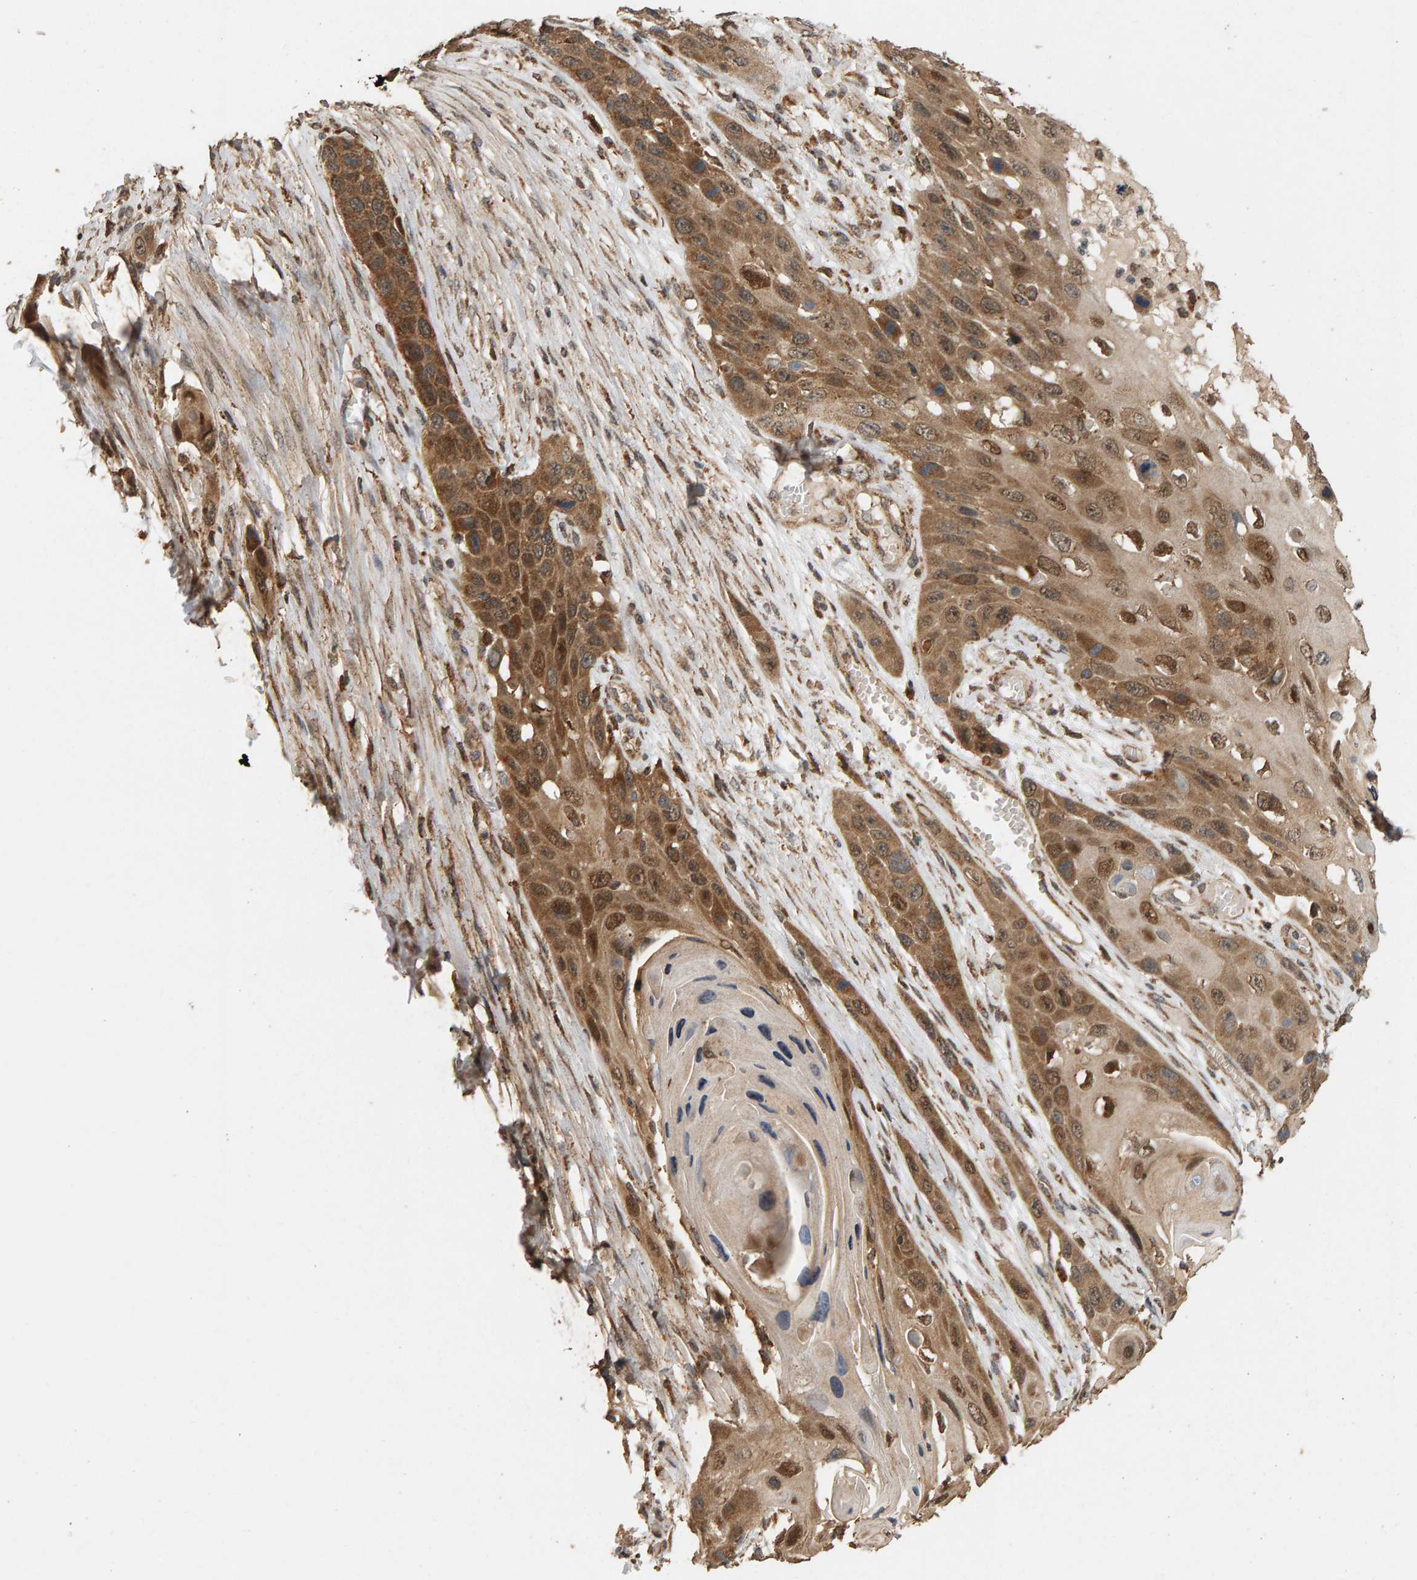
{"staining": {"intensity": "moderate", "quantity": ">75%", "location": "cytoplasmic/membranous,nuclear"}, "tissue": "skin cancer", "cell_type": "Tumor cells", "image_type": "cancer", "snomed": [{"axis": "morphology", "description": "Squamous cell carcinoma, NOS"}, {"axis": "topography", "description": "Skin"}], "caption": "Immunohistochemical staining of skin cancer (squamous cell carcinoma) reveals medium levels of moderate cytoplasmic/membranous and nuclear expression in approximately >75% of tumor cells. The protein is stained brown, and the nuclei are stained in blue (DAB (3,3'-diaminobenzidine) IHC with brightfield microscopy, high magnification).", "gene": "GSTK1", "patient": {"sex": "male", "age": 55}}